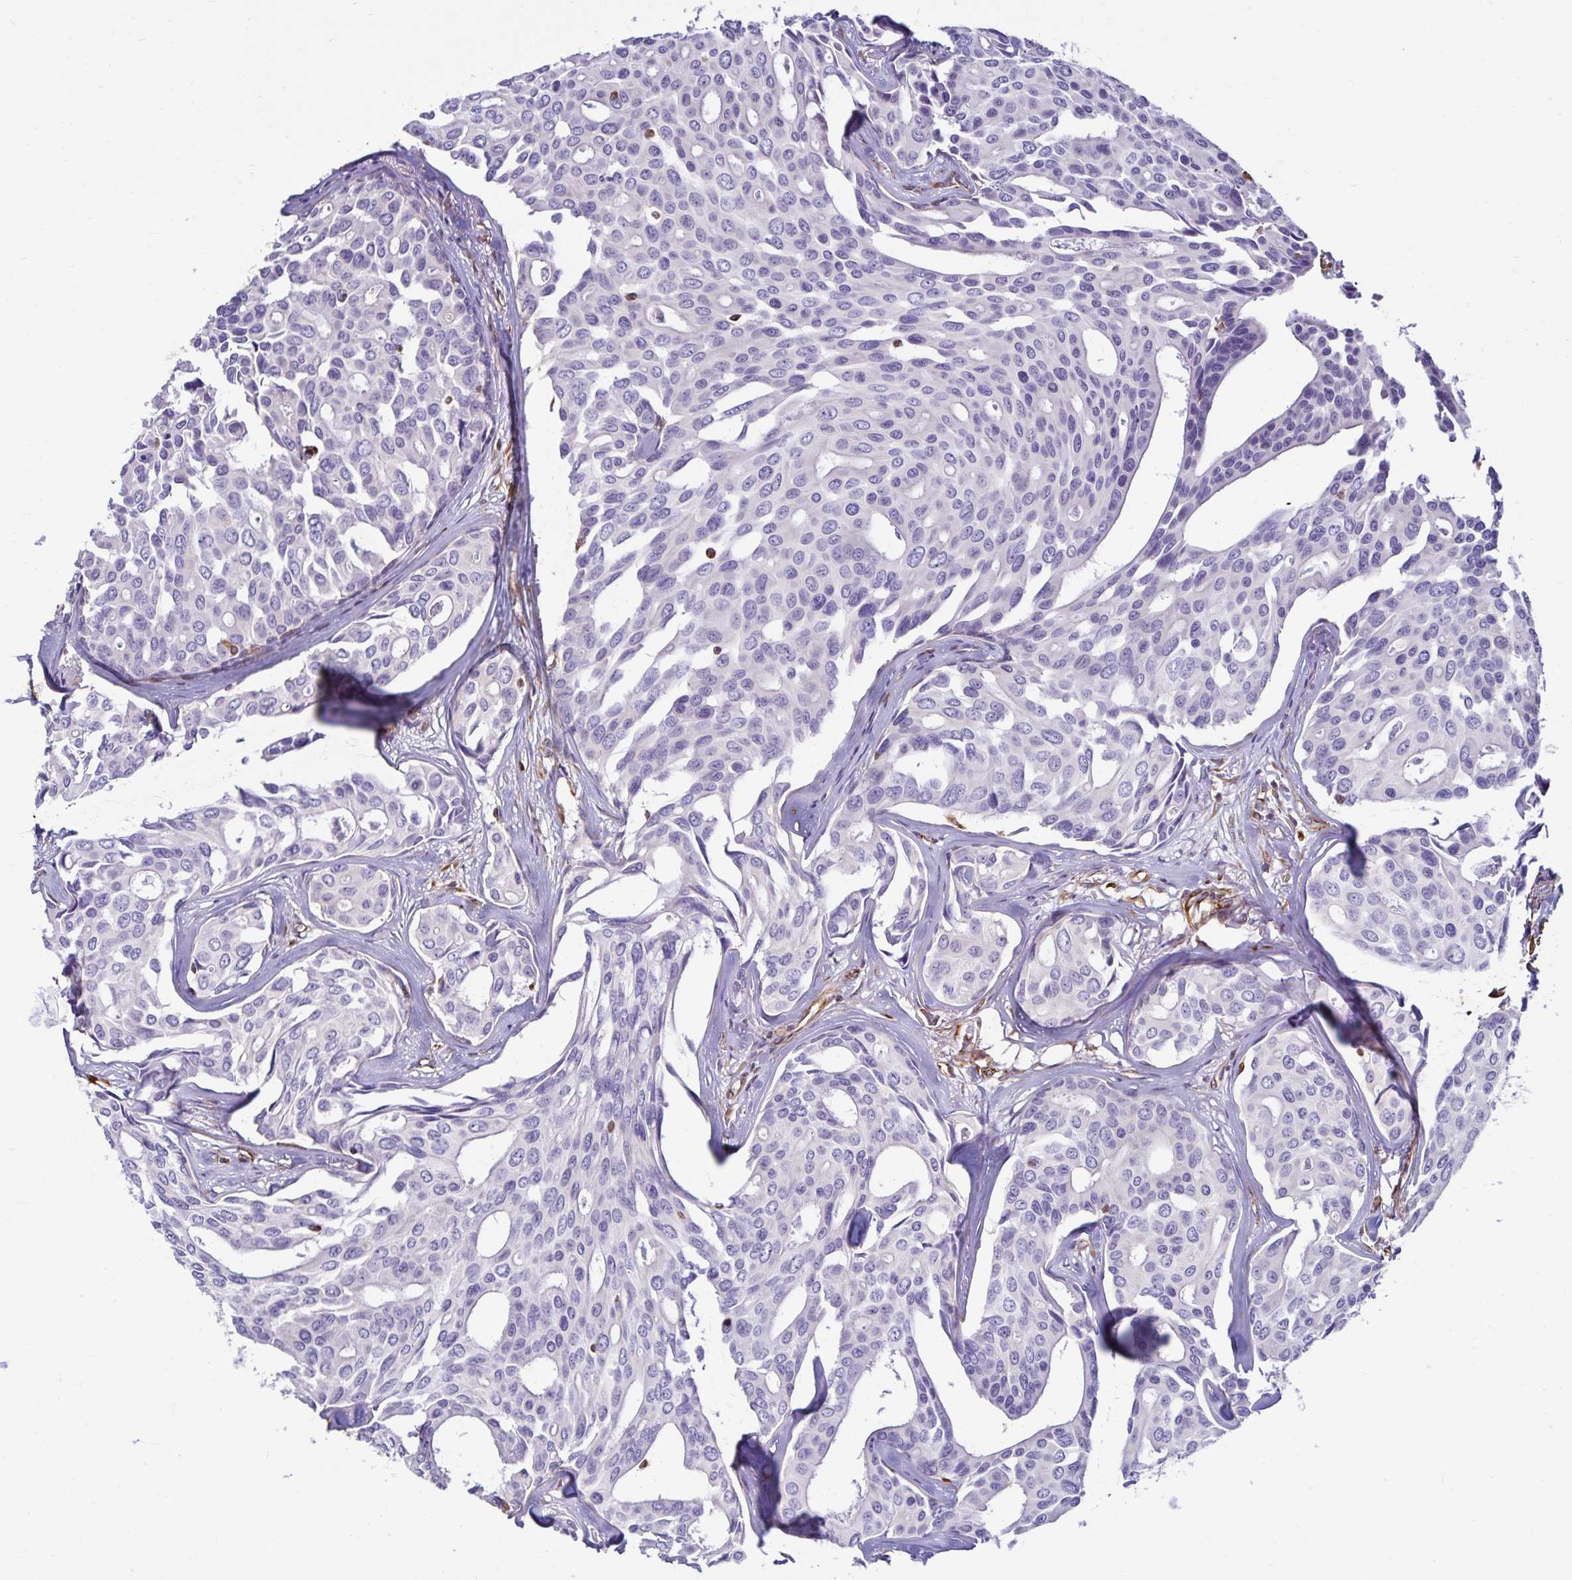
{"staining": {"intensity": "negative", "quantity": "none", "location": "none"}, "tissue": "breast cancer", "cell_type": "Tumor cells", "image_type": "cancer", "snomed": [{"axis": "morphology", "description": "Duct carcinoma"}, {"axis": "topography", "description": "Breast"}], "caption": "Tumor cells are negative for protein expression in human breast invasive ductal carcinoma. (DAB immunohistochemistry (IHC) visualized using brightfield microscopy, high magnification).", "gene": "TRPV6", "patient": {"sex": "female", "age": 54}}